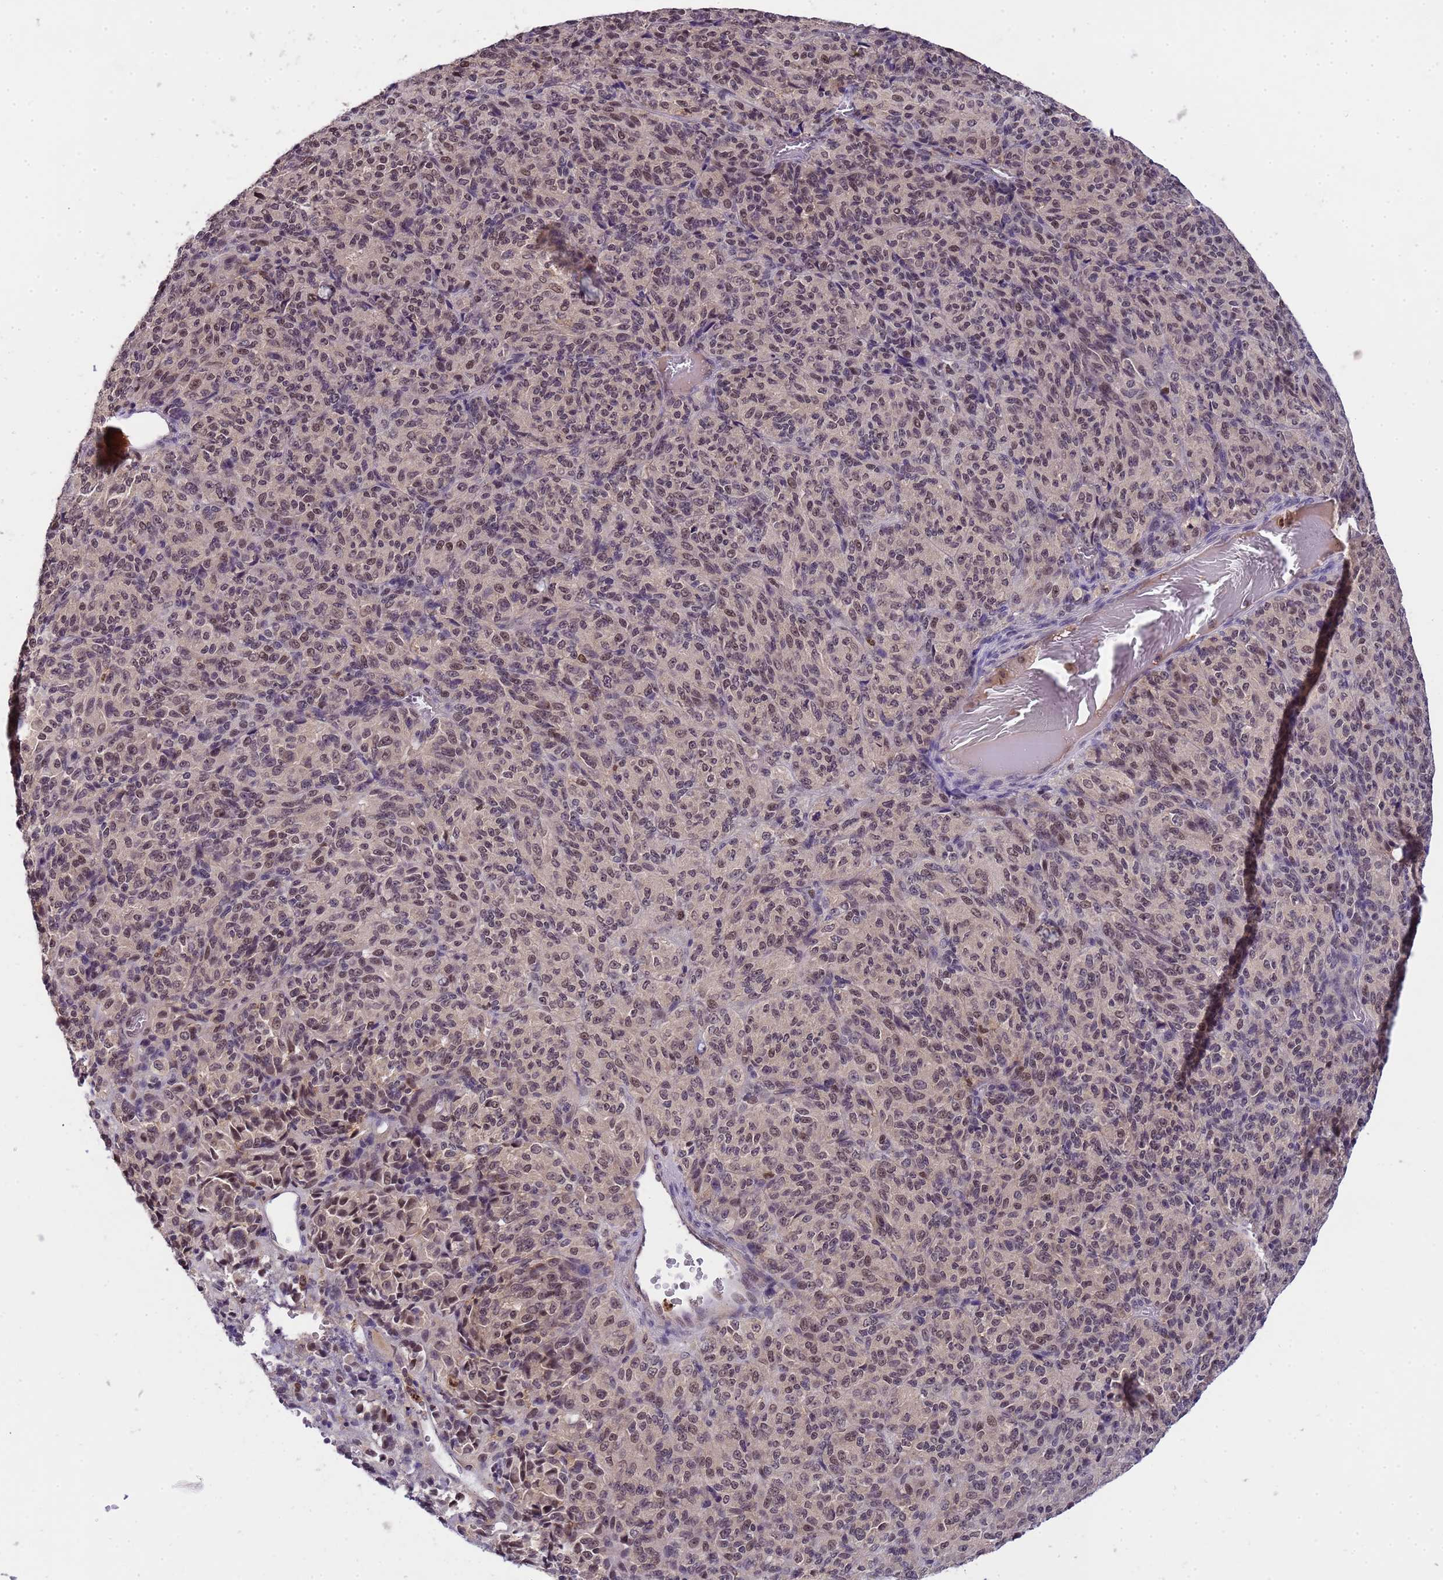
{"staining": {"intensity": "moderate", "quantity": "25%-75%", "location": "nuclear"}, "tissue": "melanoma", "cell_type": "Tumor cells", "image_type": "cancer", "snomed": [{"axis": "morphology", "description": "Malignant melanoma, Metastatic site"}, {"axis": "topography", "description": "Brain"}], "caption": "Immunohistochemistry micrograph of malignant melanoma (metastatic site) stained for a protein (brown), which reveals medium levels of moderate nuclear positivity in about 25%-75% of tumor cells.", "gene": "CD53", "patient": {"sex": "female", "age": 56}}